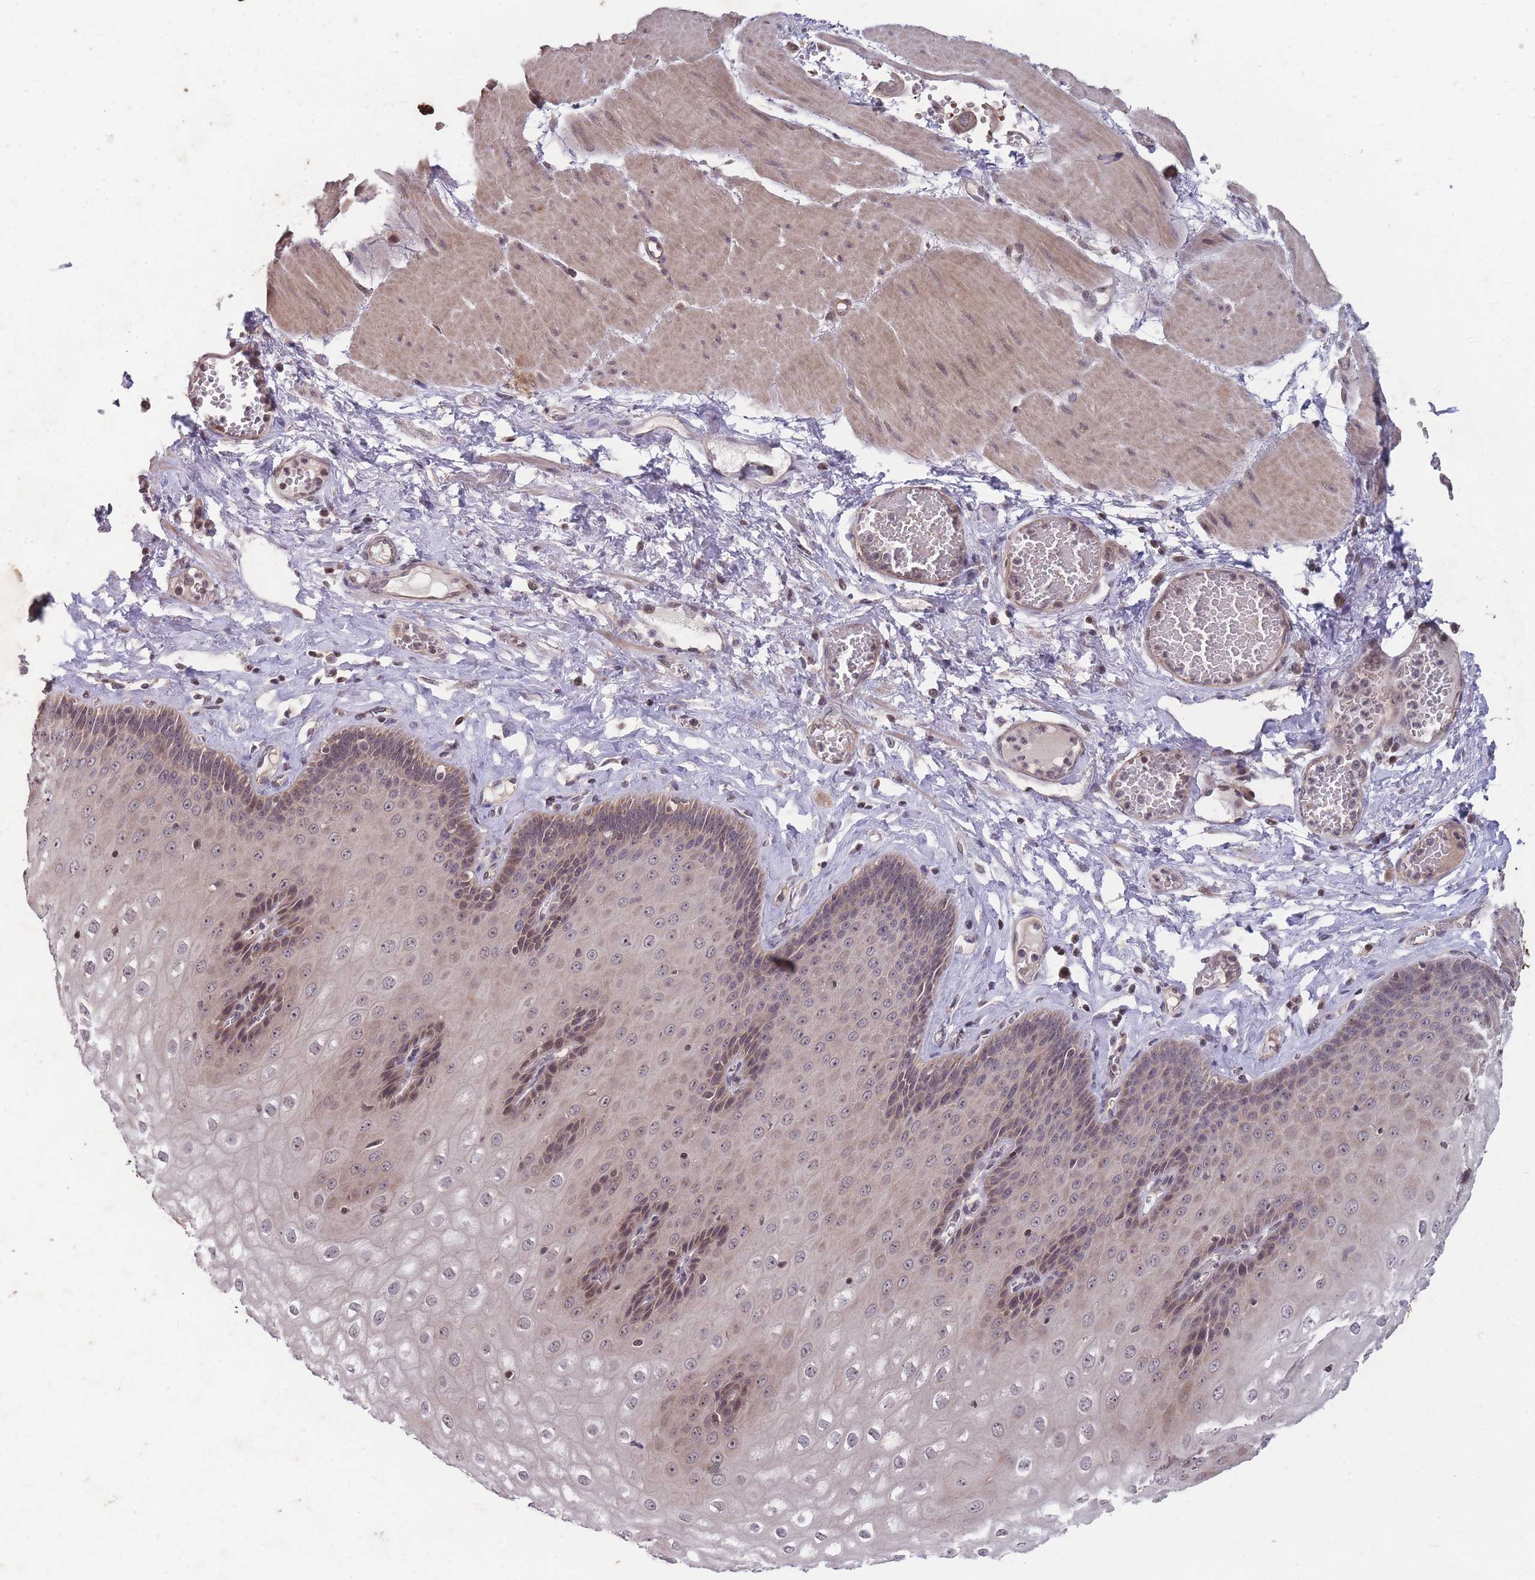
{"staining": {"intensity": "moderate", "quantity": "25%-75%", "location": "cytoplasmic/membranous,nuclear"}, "tissue": "esophagus", "cell_type": "Squamous epithelial cells", "image_type": "normal", "snomed": [{"axis": "morphology", "description": "Normal tissue, NOS"}, {"axis": "topography", "description": "Esophagus"}], "caption": "A medium amount of moderate cytoplasmic/membranous,nuclear expression is appreciated in about 25%-75% of squamous epithelial cells in benign esophagus. Nuclei are stained in blue.", "gene": "GGT5", "patient": {"sex": "male", "age": 60}}